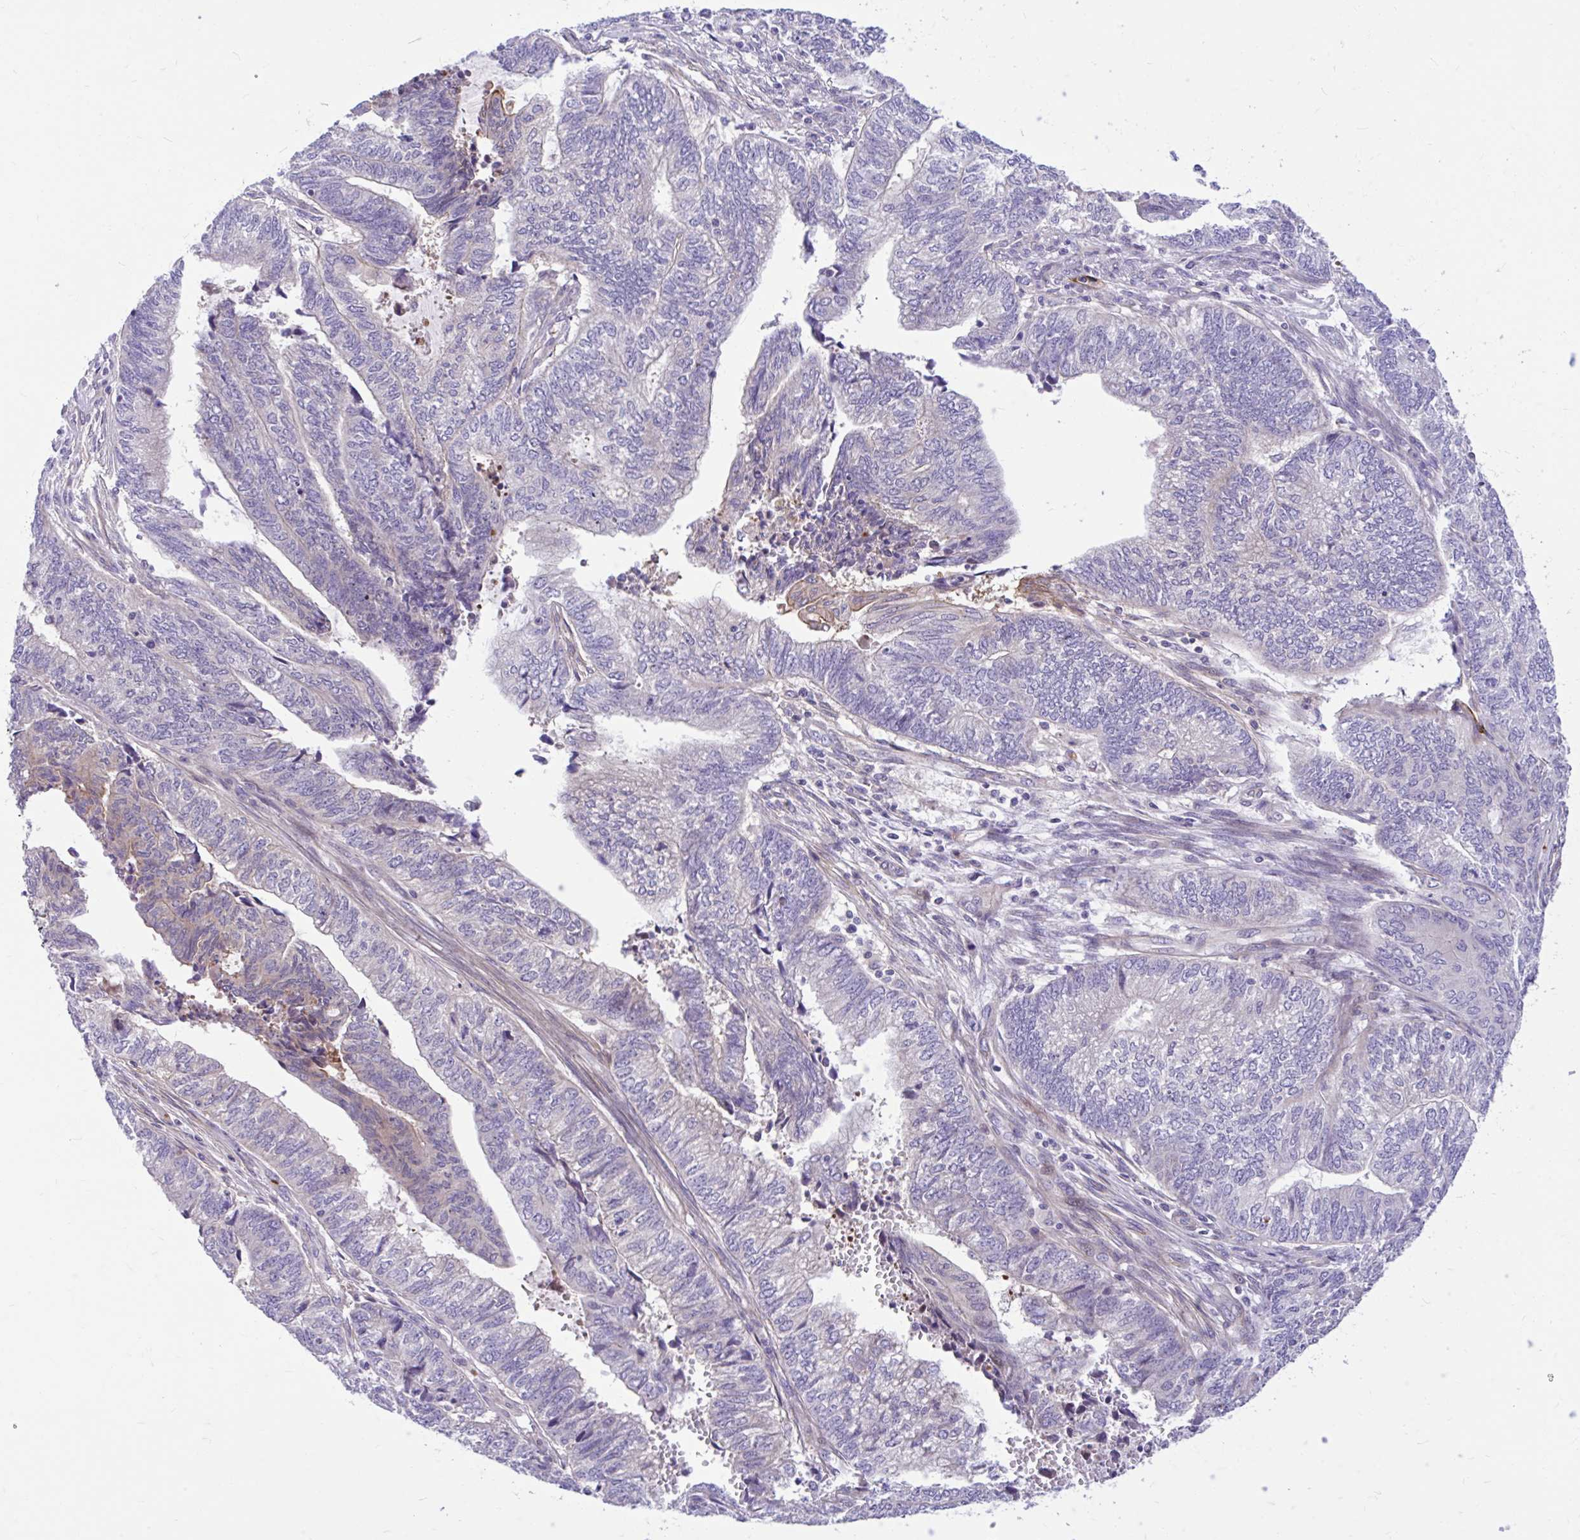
{"staining": {"intensity": "negative", "quantity": "none", "location": "none"}, "tissue": "endometrial cancer", "cell_type": "Tumor cells", "image_type": "cancer", "snomed": [{"axis": "morphology", "description": "Adenocarcinoma, NOS"}, {"axis": "topography", "description": "Uterus"}, {"axis": "topography", "description": "Endometrium"}], "caption": "Tumor cells are negative for protein expression in human endometrial cancer (adenocarcinoma).", "gene": "ESPNL", "patient": {"sex": "female", "age": 70}}